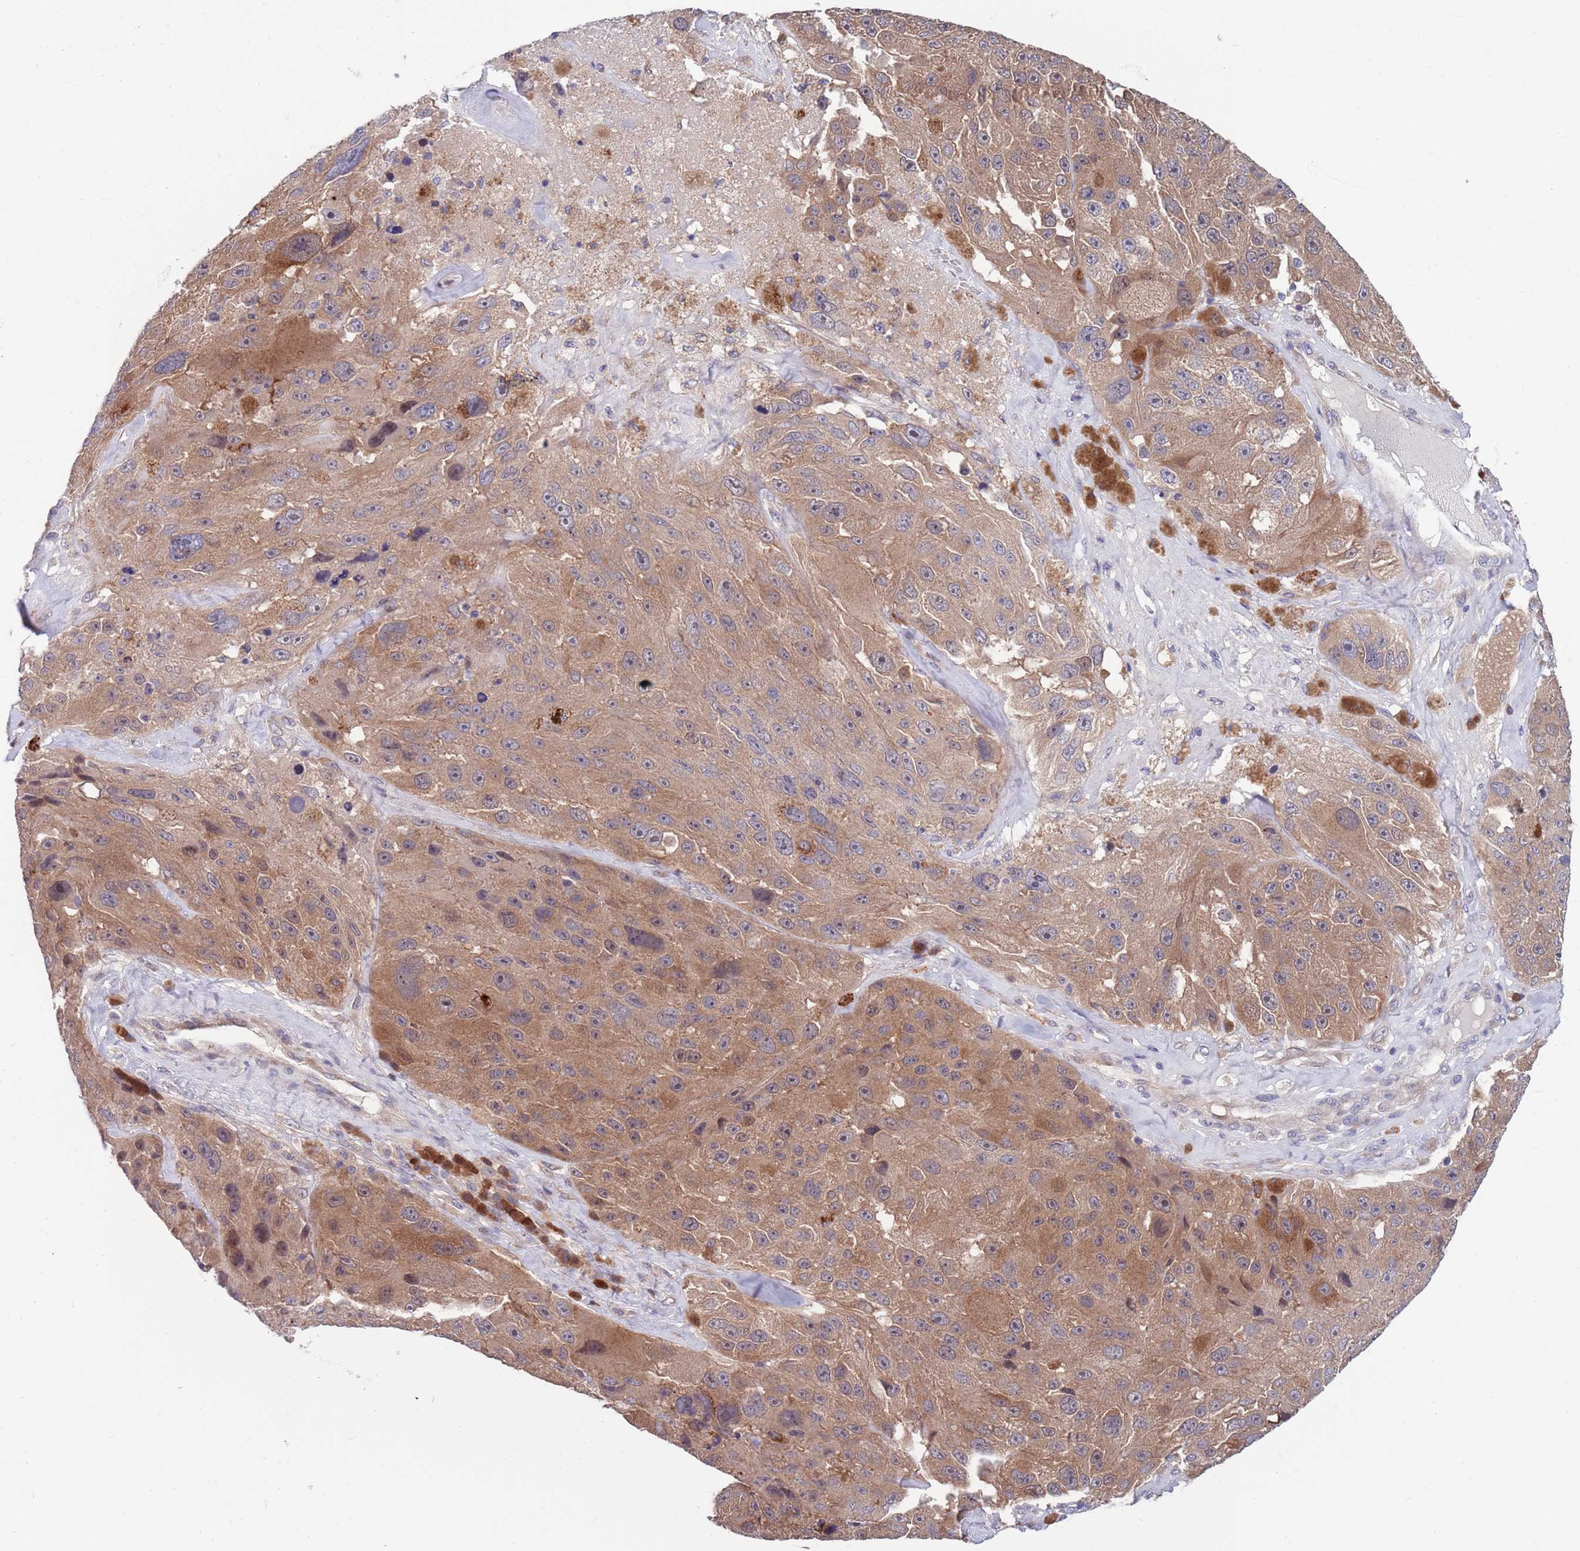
{"staining": {"intensity": "moderate", "quantity": ">75%", "location": "cytoplasmic/membranous"}, "tissue": "melanoma", "cell_type": "Tumor cells", "image_type": "cancer", "snomed": [{"axis": "morphology", "description": "Malignant melanoma, Metastatic site"}, {"axis": "topography", "description": "Lymph node"}], "caption": "High-power microscopy captured an immunohistochemistry (IHC) image of malignant melanoma (metastatic site), revealing moderate cytoplasmic/membranous staining in about >75% of tumor cells. Using DAB (brown) and hematoxylin (blue) stains, captured at high magnification using brightfield microscopy.", "gene": "KLHL29", "patient": {"sex": "male", "age": 62}}